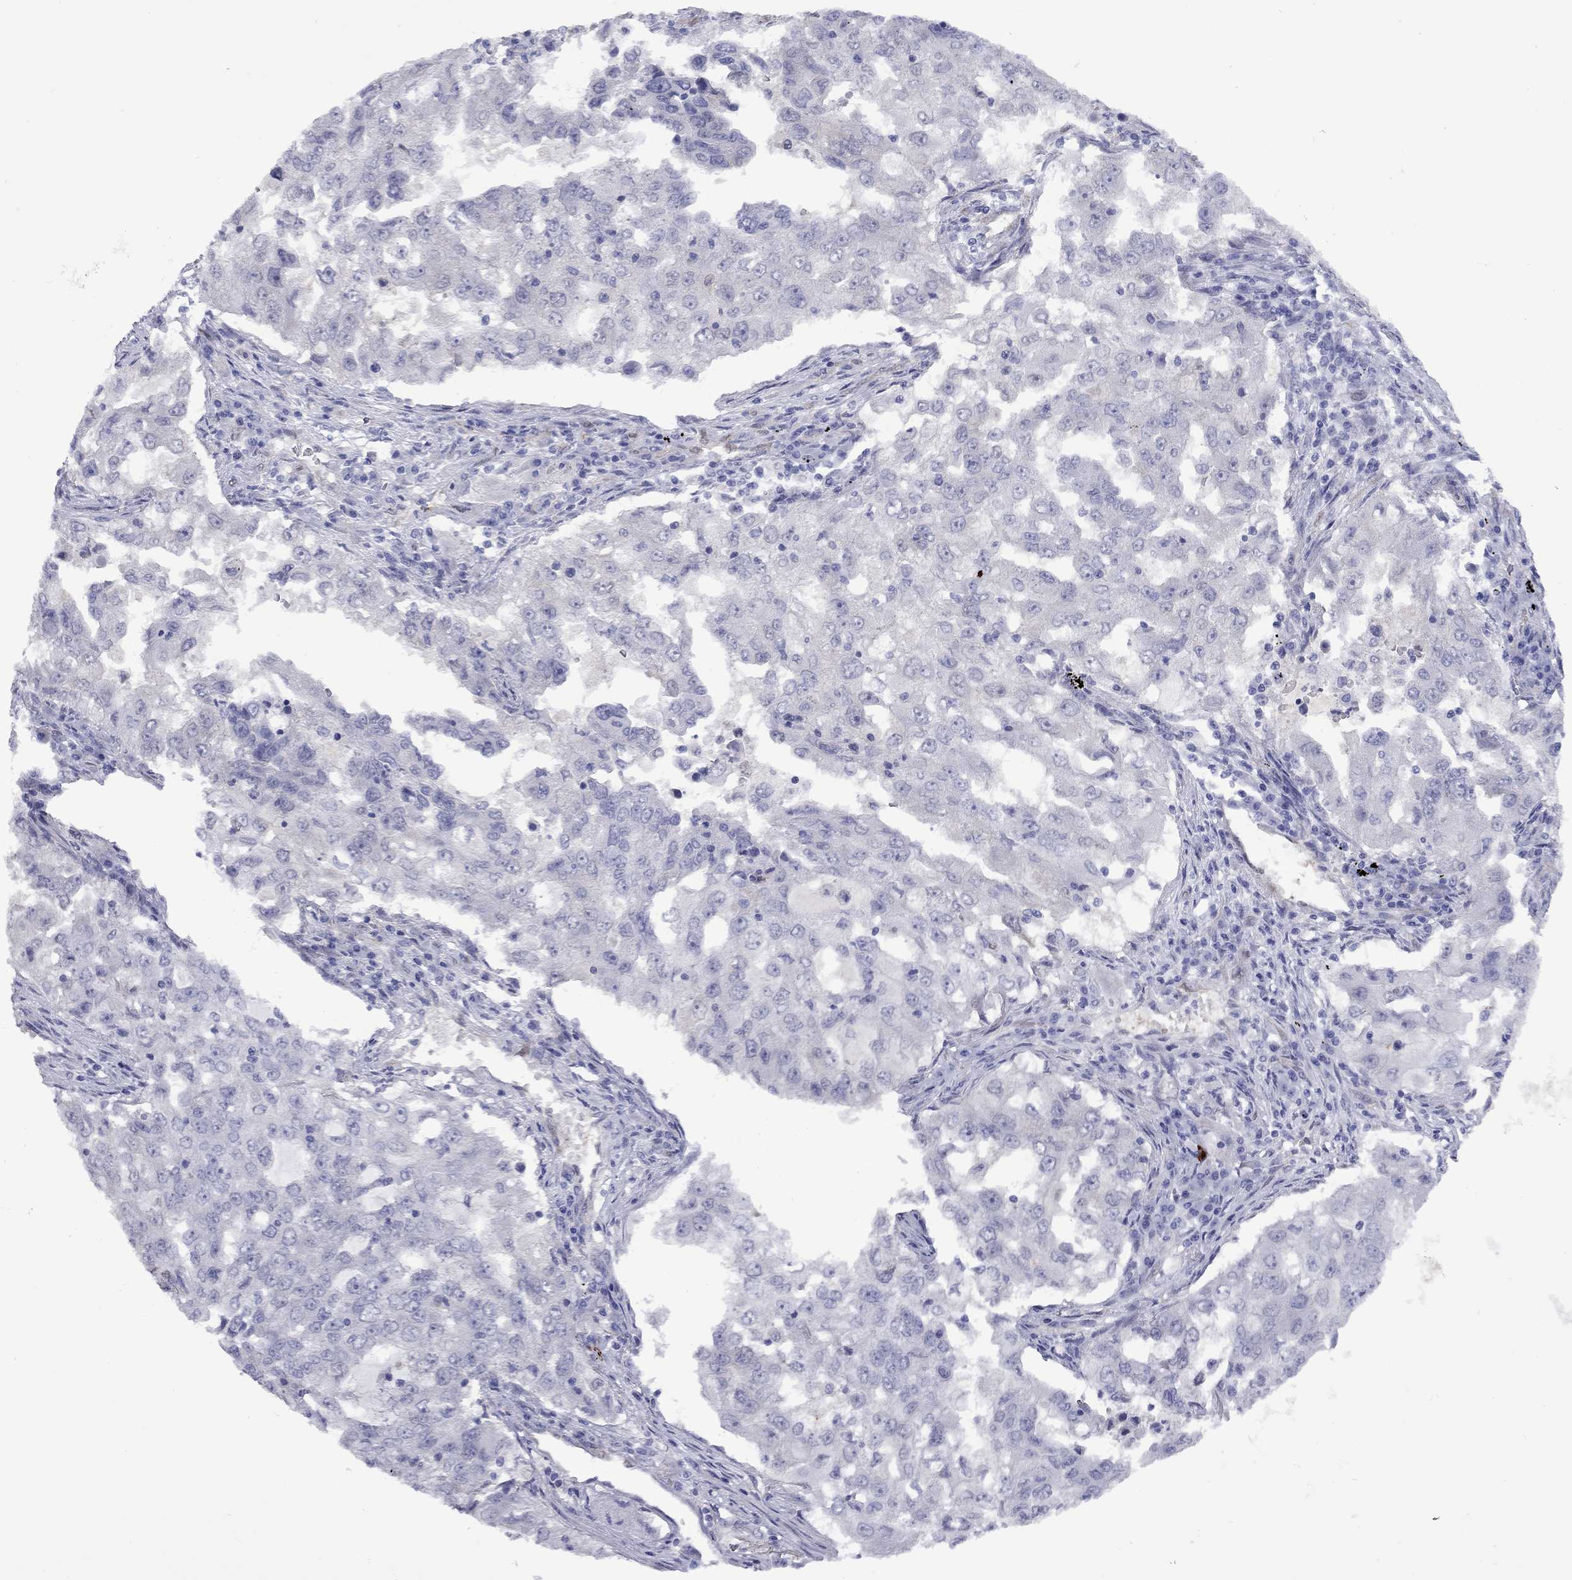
{"staining": {"intensity": "negative", "quantity": "none", "location": "none"}, "tissue": "lung cancer", "cell_type": "Tumor cells", "image_type": "cancer", "snomed": [{"axis": "morphology", "description": "Adenocarcinoma, NOS"}, {"axis": "topography", "description": "Lung"}], "caption": "Protein analysis of lung adenocarcinoma reveals no significant expression in tumor cells. (DAB (3,3'-diaminobenzidine) IHC with hematoxylin counter stain).", "gene": "CTNNBIP1", "patient": {"sex": "female", "age": 61}}